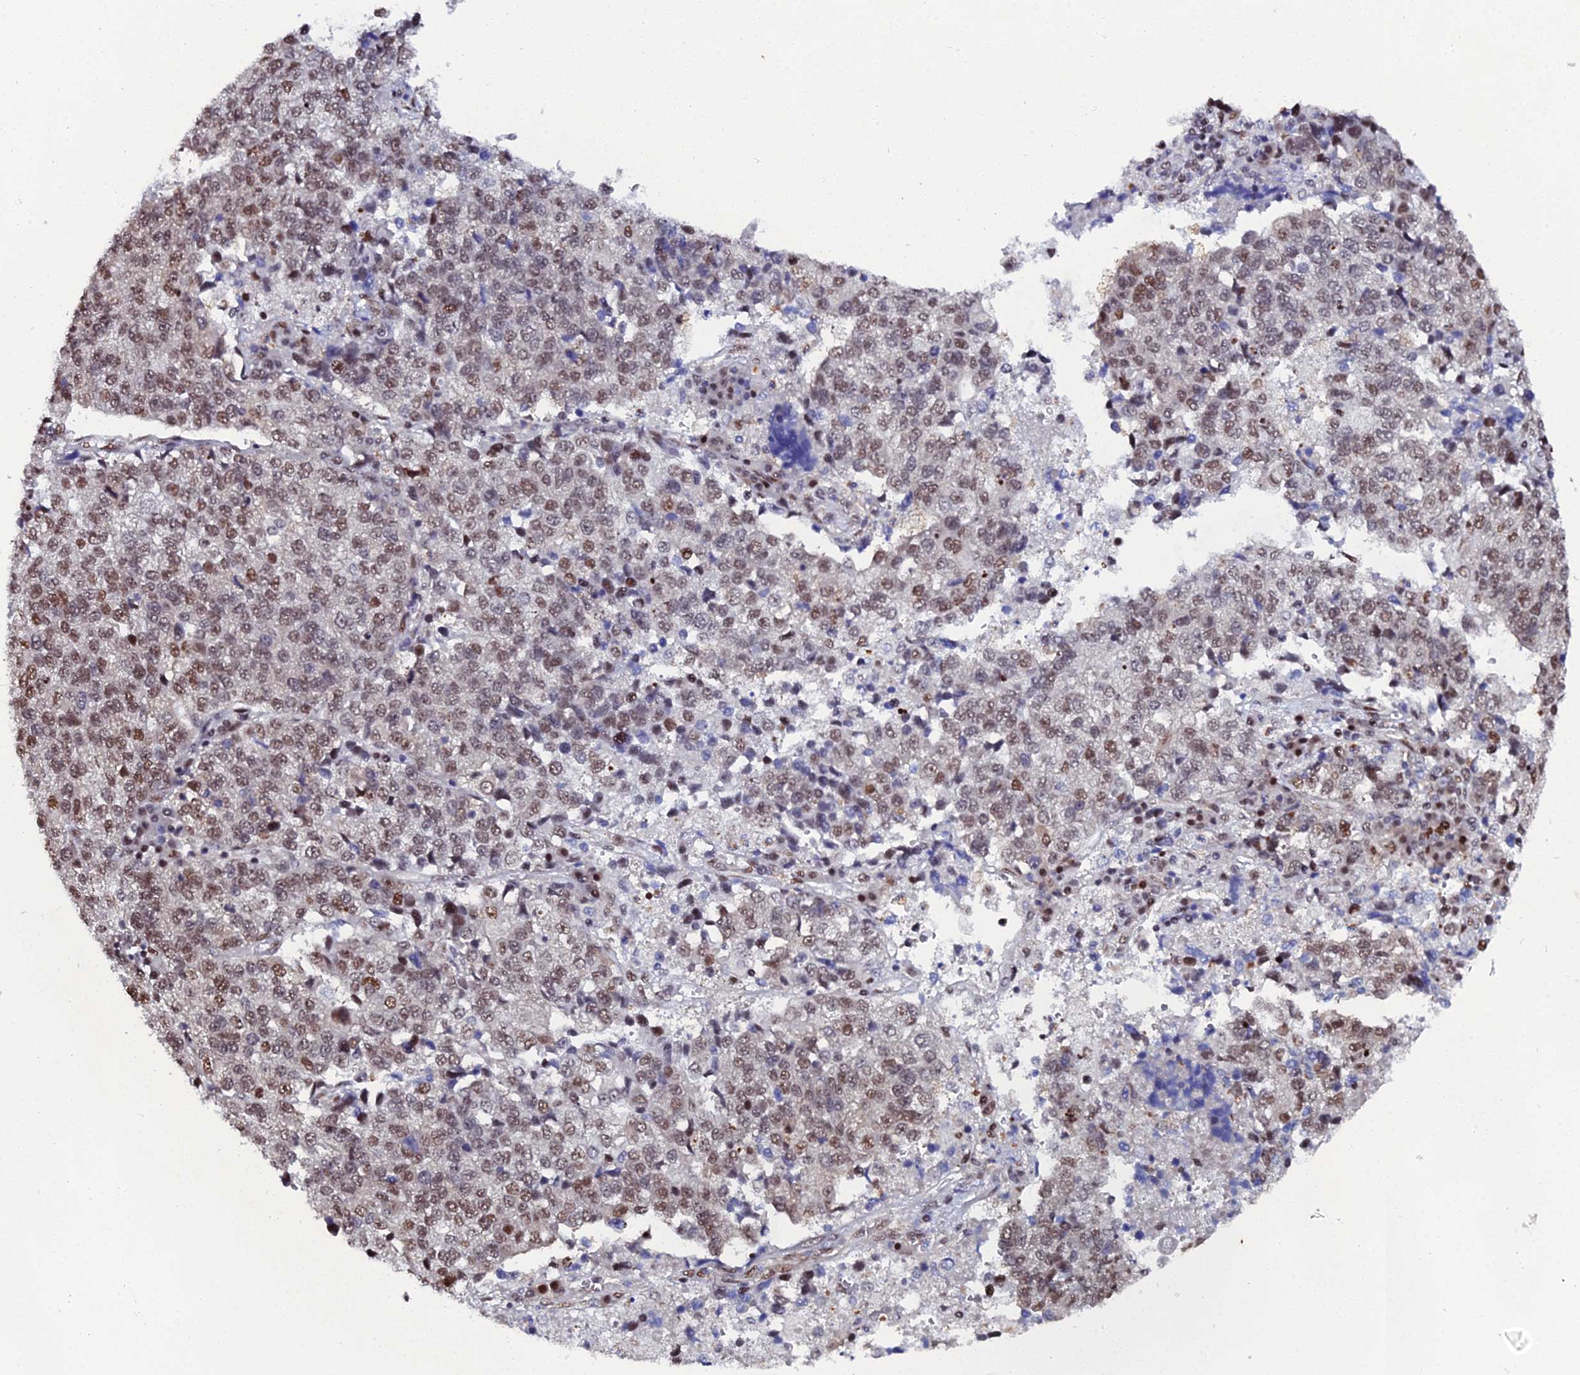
{"staining": {"intensity": "moderate", "quantity": ">75%", "location": "nuclear"}, "tissue": "lung cancer", "cell_type": "Tumor cells", "image_type": "cancer", "snomed": [{"axis": "morphology", "description": "Adenocarcinoma, NOS"}, {"axis": "topography", "description": "Lung"}], "caption": "Immunohistochemistry image of neoplastic tissue: lung cancer (adenocarcinoma) stained using immunohistochemistry exhibits medium levels of moderate protein expression localized specifically in the nuclear of tumor cells, appearing as a nuclear brown color.", "gene": "TIFA", "patient": {"sex": "male", "age": 49}}